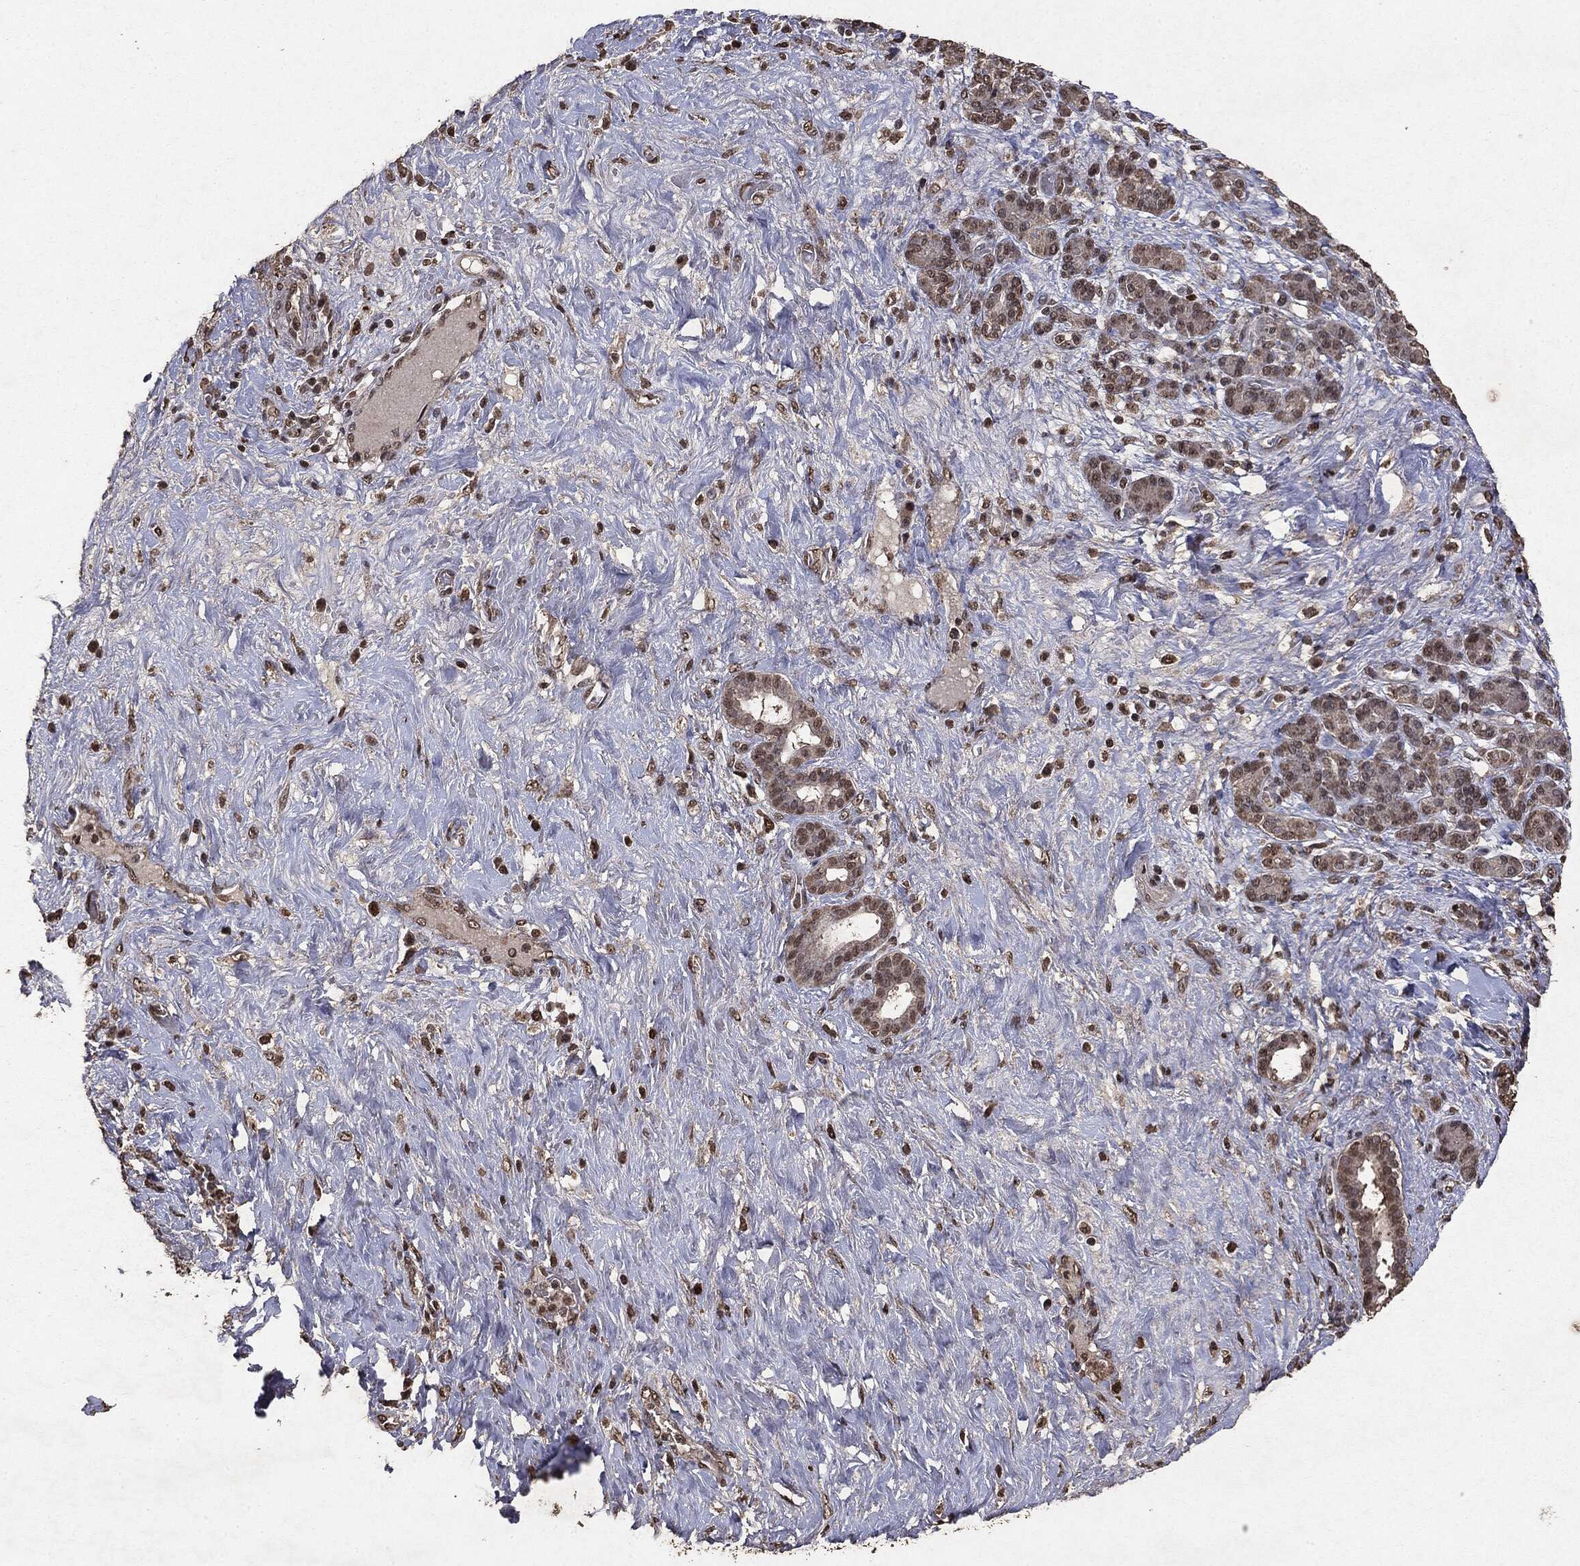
{"staining": {"intensity": "moderate", "quantity": ">75%", "location": "nuclear"}, "tissue": "pancreatic cancer", "cell_type": "Tumor cells", "image_type": "cancer", "snomed": [{"axis": "morphology", "description": "Adenocarcinoma, NOS"}, {"axis": "topography", "description": "Pancreas"}], "caption": "Immunohistochemical staining of human pancreatic cancer (adenocarcinoma) demonstrates moderate nuclear protein positivity in approximately >75% of tumor cells.", "gene": "RAD18", "patient": {"sex": "male", "age": 44}}